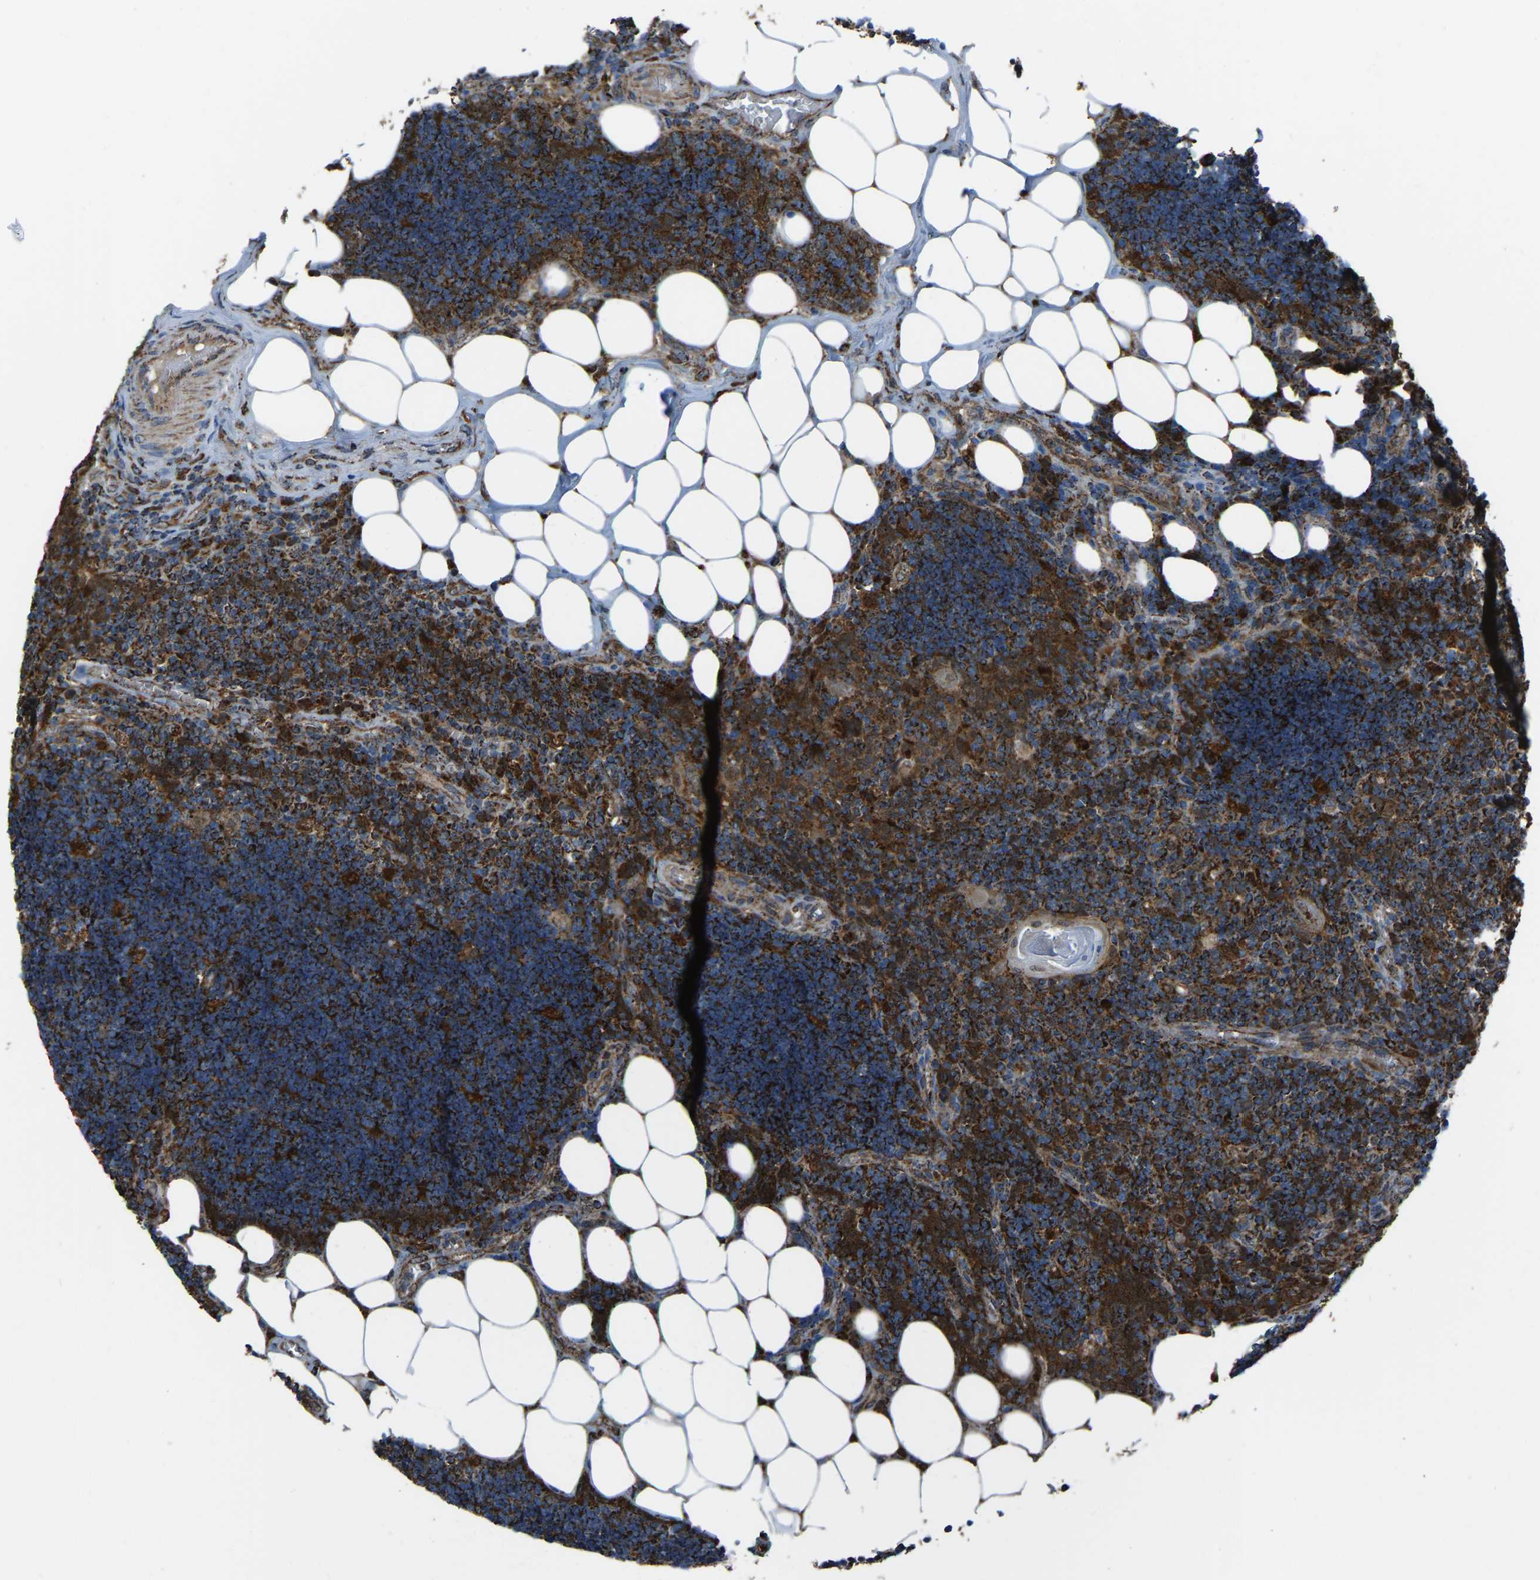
{"staining": {"intensity": "strong", "quantity": "25%-75%", "location": "cytoplasmic/membranous"}, "tissue": "lymph node", "cell_type": "Germinal center cells", "image_type": "normal", "snomed": [{"axis": "morphology", "description": "Normal tissue, NOS"}, {"axis": "topography", "description": "Lymph node"}], "caption": "A brown stain highlights strong cytoplasmic/membranous staining of a protein in germinal center cells of normal lymph node. (DAB (3,3'-diaminobenzidine) IHC with brightfield microscopy, high magnification).", "gene": "AKR1A1", "patient": {"sex": "male", "age": 33}}